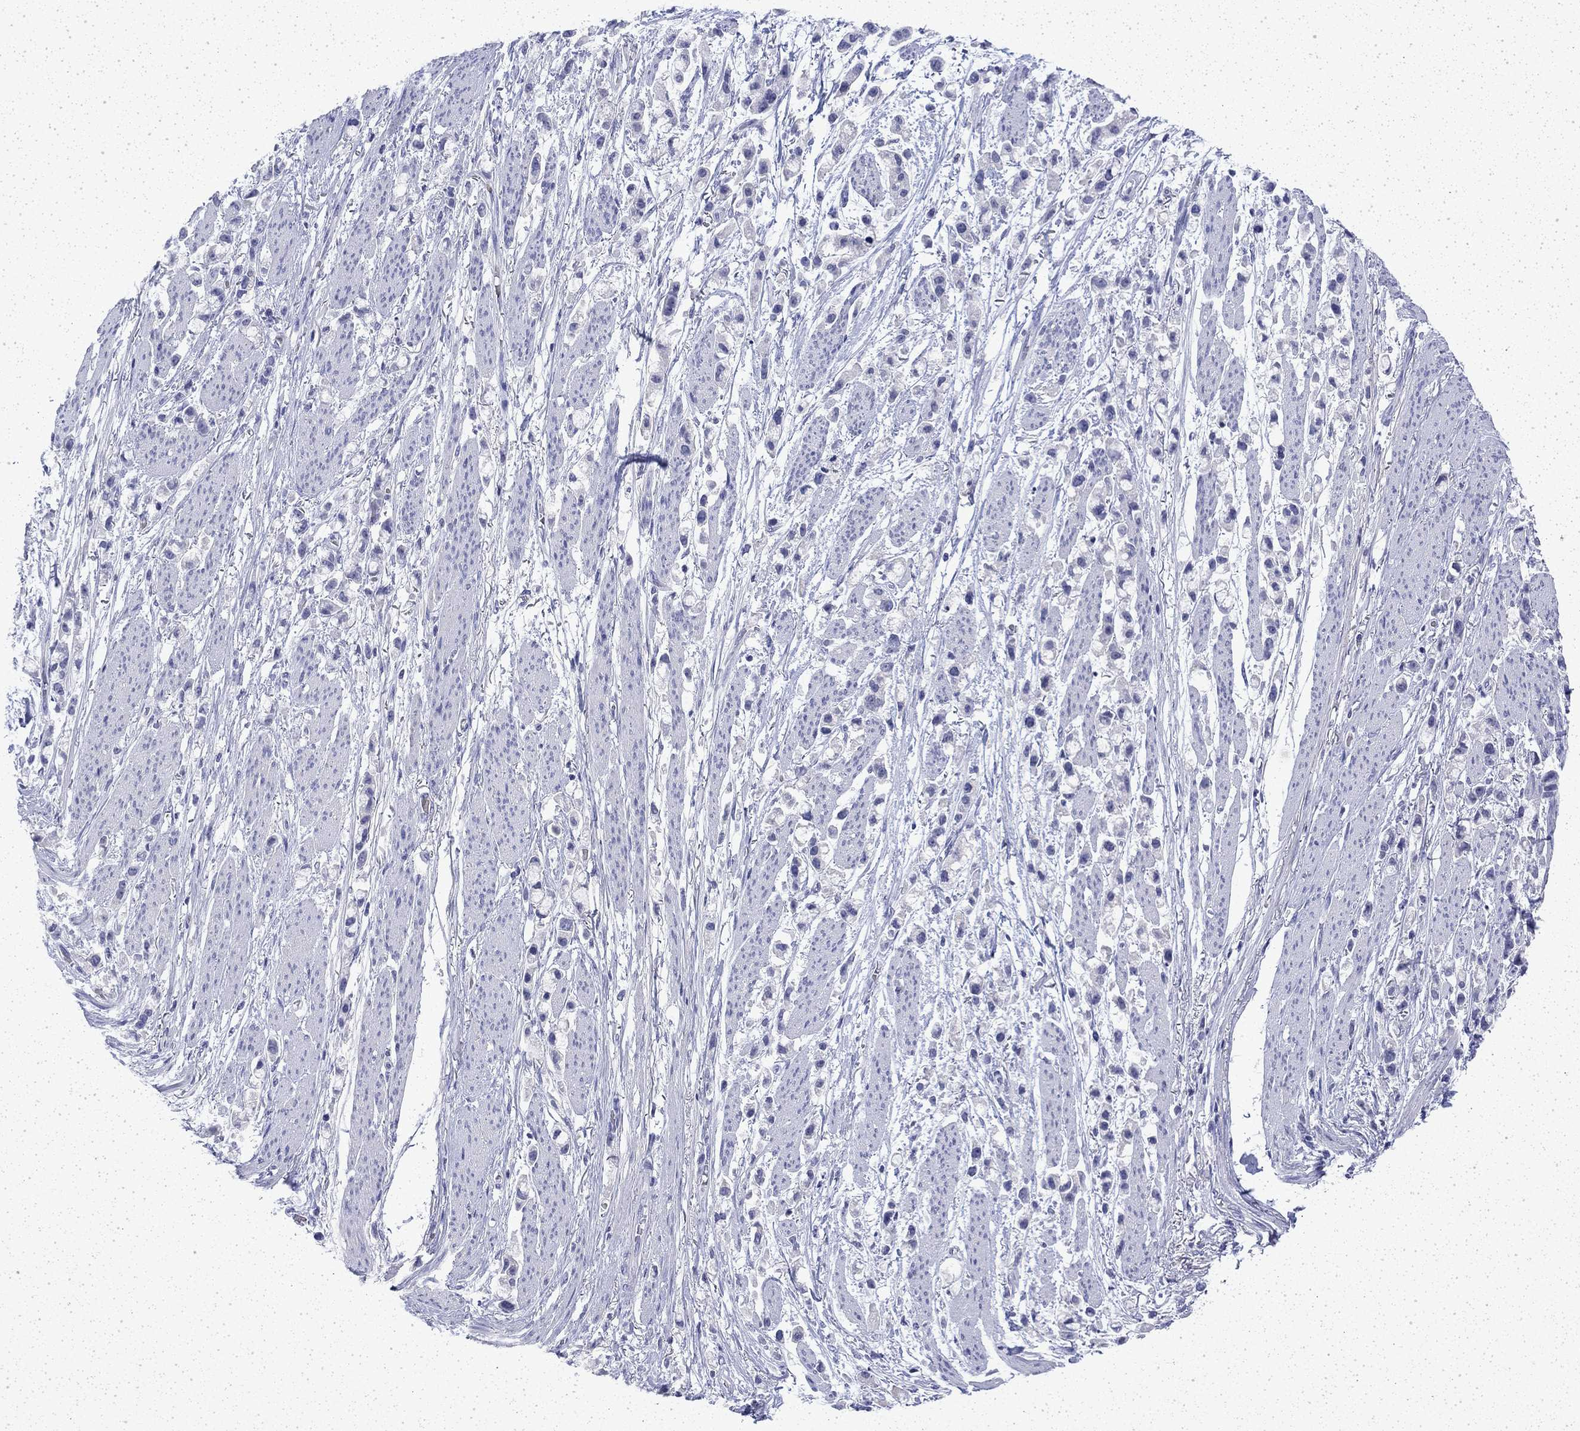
{"staining": {"intensity": "negative", "quantity": "none", "location": "none"}, "tissue": "stomach cancer", "cell_type": "Tumor cells", "image_type": "cancer", "snomed": [{"axis": "morphology", "description": "Adenocarcinoma, NOS"}, {"axis": "topography", "description": "Stomach"}], "caption": "An image of human stomach adenocarcinoma is negative for staining in tumor cells.", "gene": "ENPP6", "patient": {"sex": "female", "age": 81}}